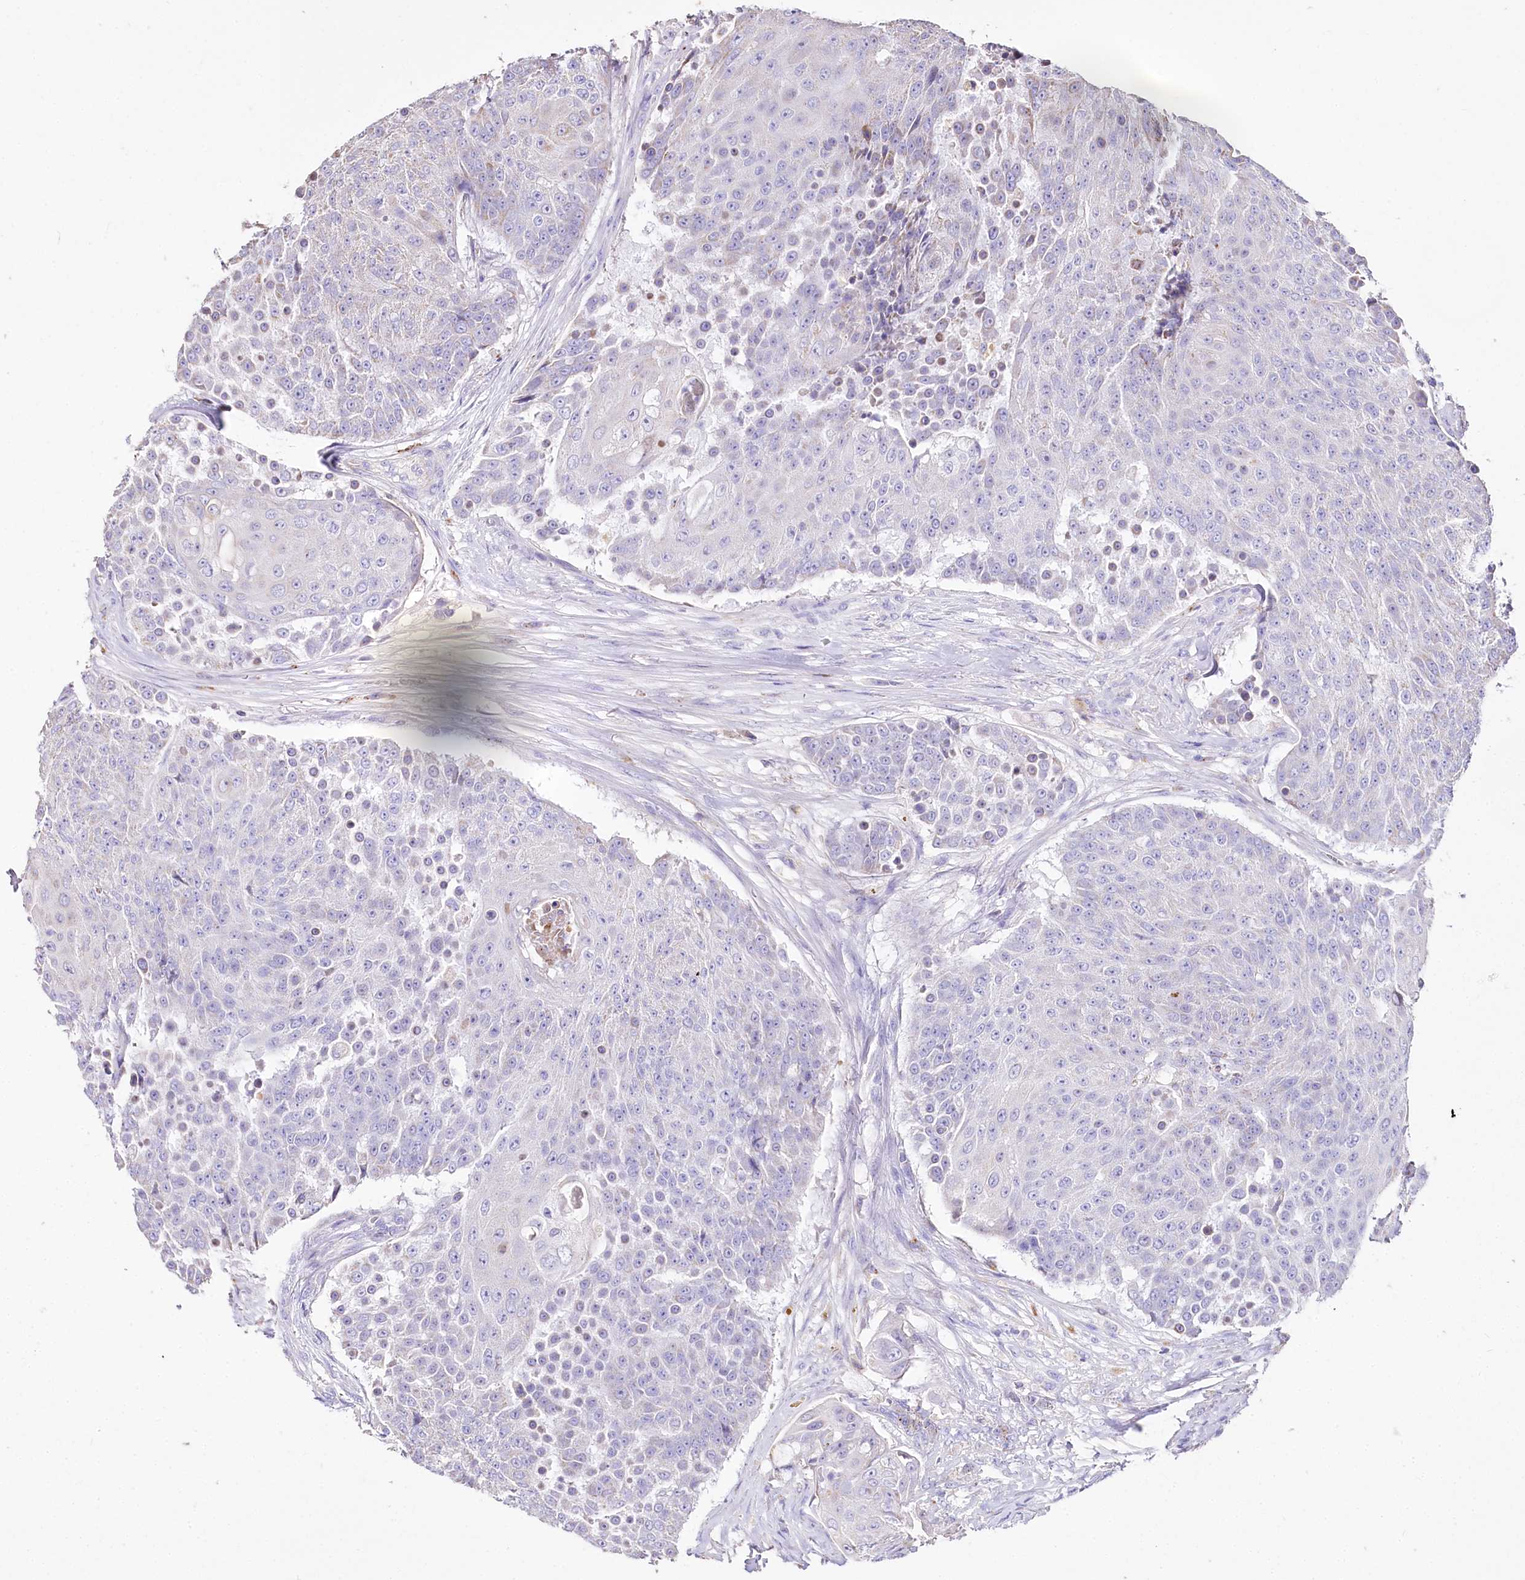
{"staining": {"intensity": "negative", "quantity": "none", "location": "none"}, "tissue": "urothelial cancer", "cell_type": "Tumor cells", "image_type": "cancer", "snomed": [{"axis": "morphology", "description": "Urothelial carcinoma, High grade"}, {"axis": "topography", "description": "Urinary bladder"}], "caption": "Tumor cells show no significant staining in urothelial carcinoma (high-grade).", "gene": "PTER", "patient": {"sex": "female", "age": 63}}